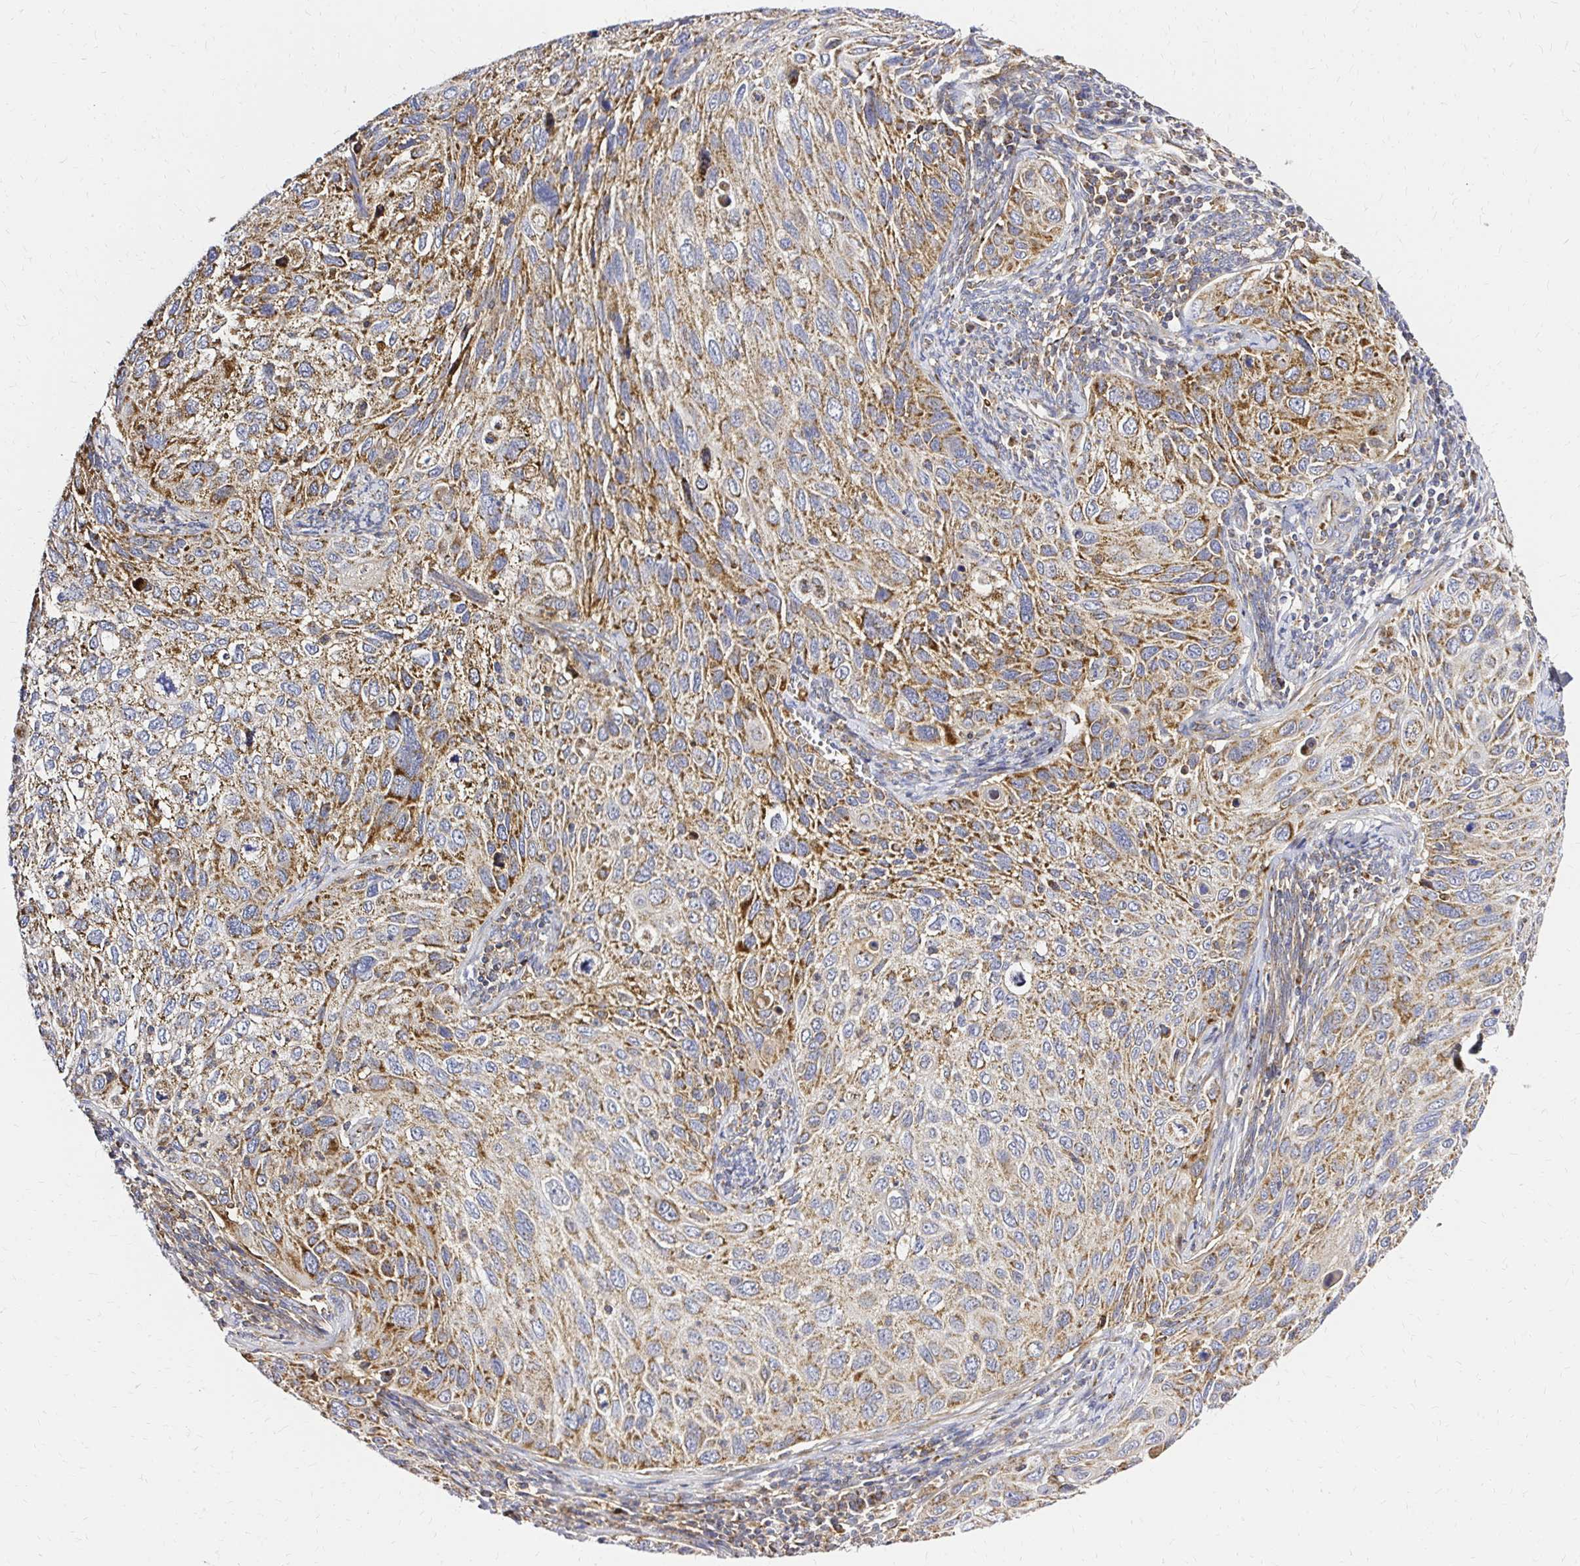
{"staining": {"intensity": "moderate", "quantity": ">75%", "location": "cytoplasmic/membranous"}, "tissue": "cervical cancer", "cell_type": "Tumor cells", "image_type": "cancer", "snomed": [{"axis": "morphology", "description": "Squamous cell carcinoma, NOS"}, {"axis": "topography", "description": "Cervix"}], "caption": "A histopathology image of human cervical squamous cell carcinoma stained for a protein displays moderate cytoplasmic/membranous brown staining in tumor cells.", "gene": "MRPL13", "patient": {"sex": "female", "age": 70}}